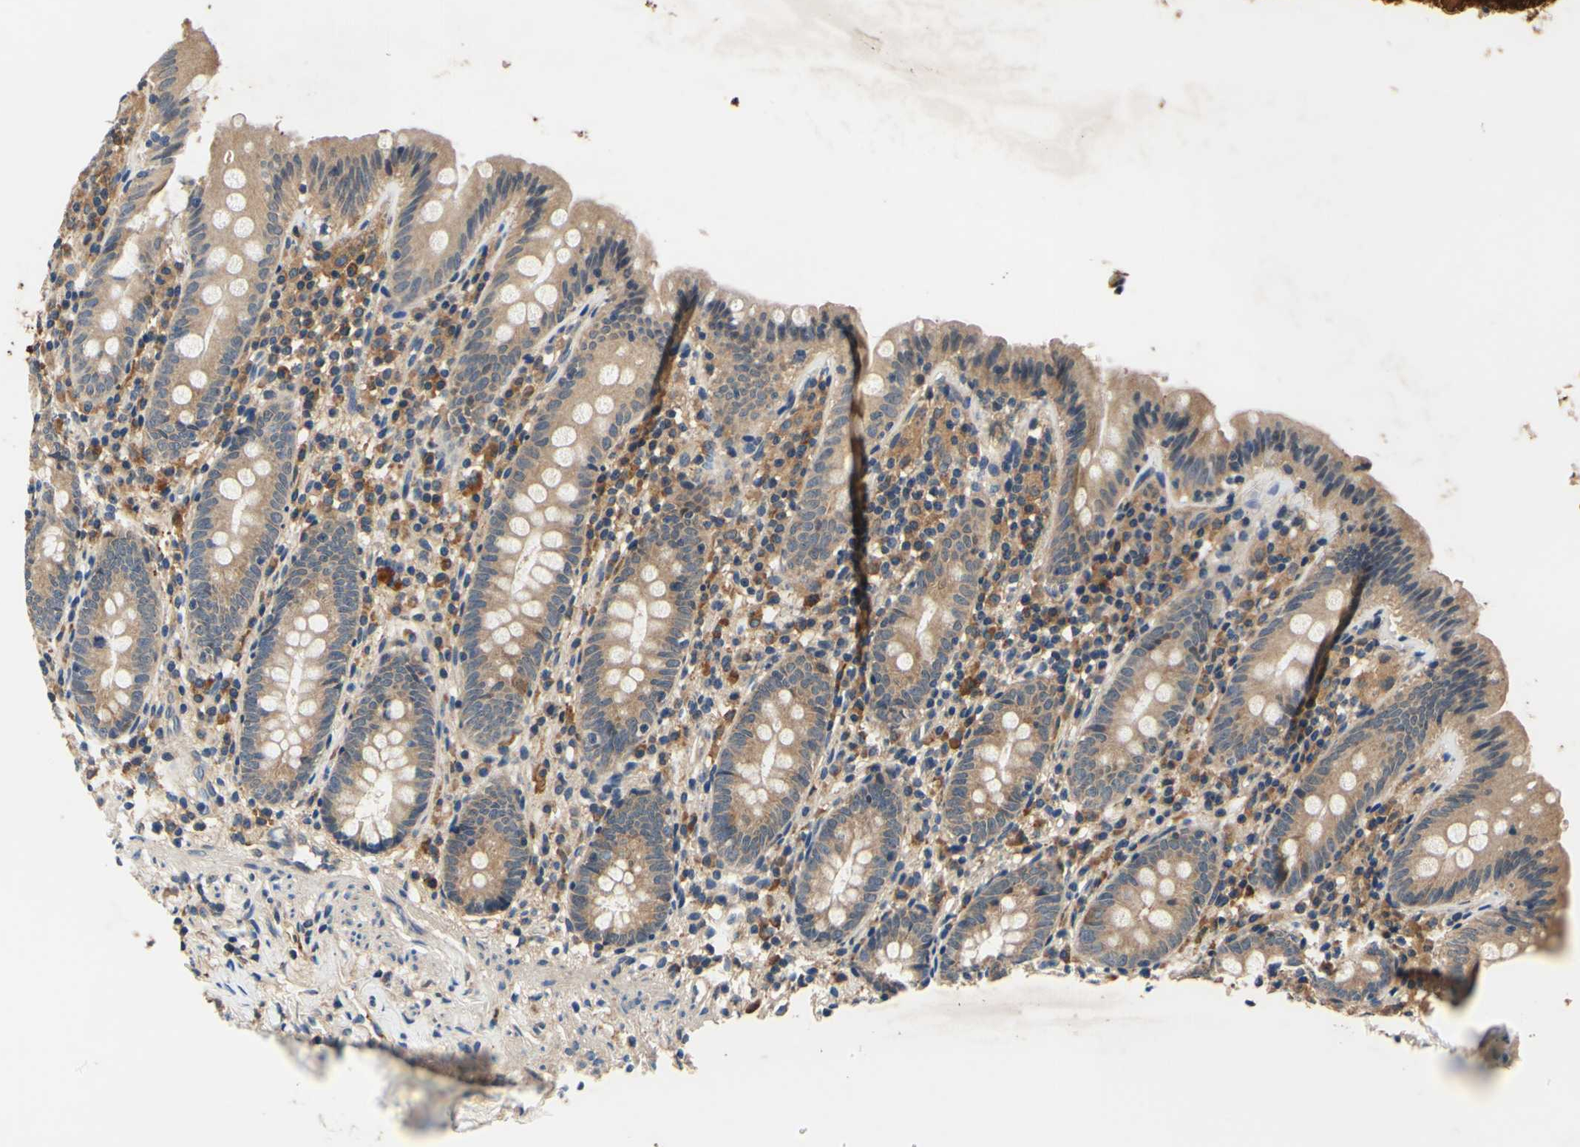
{"staining": {"intensity": "weak", "quantity": ">75%", "location": "cytoplasmic/membranous"}, "tissue": "appendix", "cell_type": "Glandular cells", "image_type": "normal", "snomed": [{"axis": "morphology", "description": "Normal tissue, NOS"}, {"axis": "topography", "description": "Appendix"}], "caption": "Normal appendix shows weak cytoplasmic/membranous staining in approximately >75% of glandular cells The staining is performed using DAB brown chromogen to label protein expression. The nuclei are counter-stained blue using hematoxylin..", "gene": "PLA2G4A", "patient": {"sex": "male", "age": 52}}